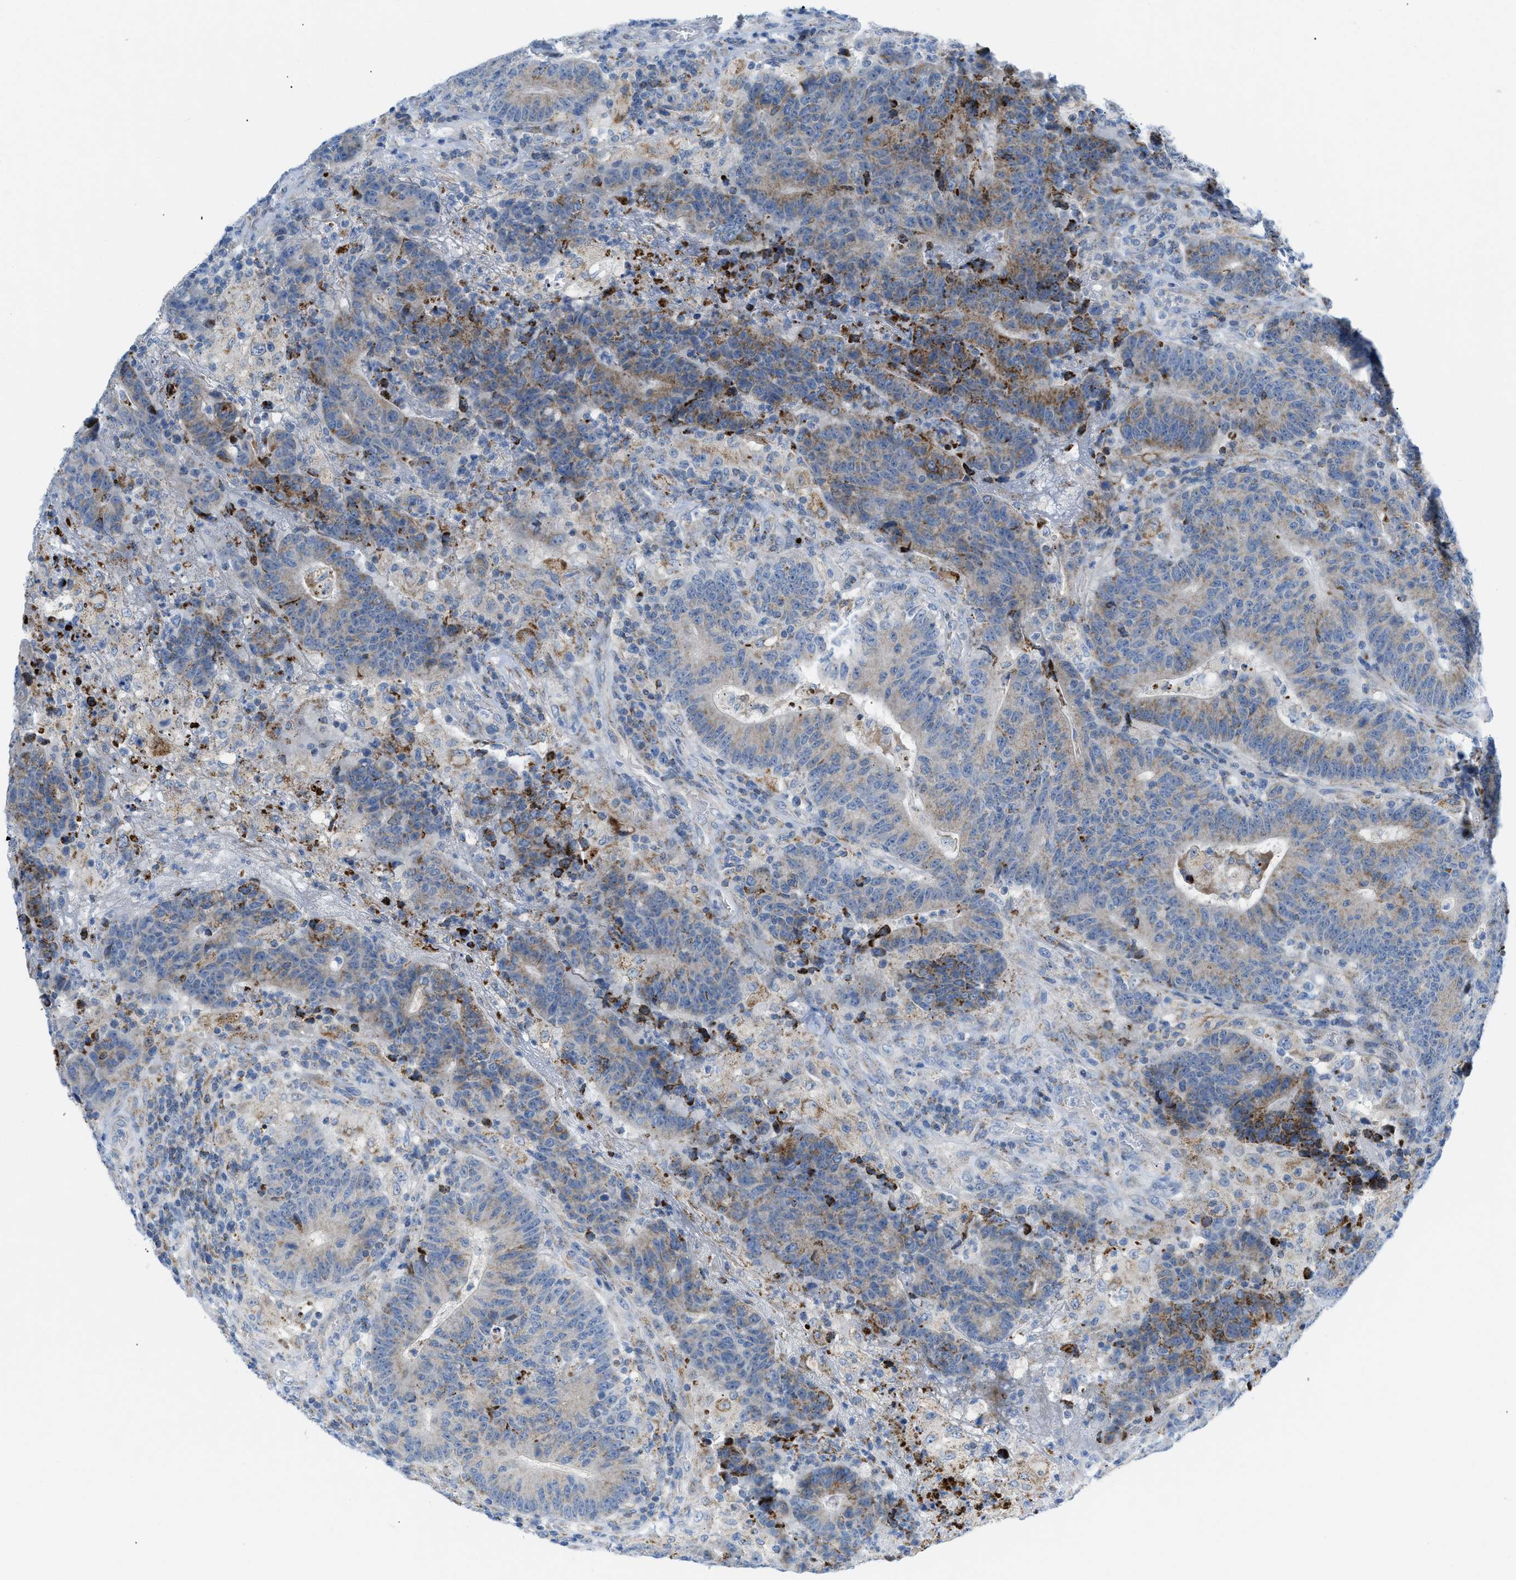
{"staining": {"intensity": "moderate", "quantity": "25%-75%", "location": "cytoplasmic/membranous"}, "tissue": "colorectal cancer", "cell_type": "Tumor cells", "image_type": "cancer", "snomed": [{"axis": "morphology", "description": "Normal tissue, NOS"}, {"axis": "morphology", "description": "Adenocarcinoma, NOS"}, {"axis": "topography", "description": "Colon"}], "caption": "Immunohistochemical staining of colorectal adenocarcinoma demonstrates moderate cytoplasmic/membranous protein staining in approximately 25%-75% of tumor cells. (DAB (3,3'-diaminobenzidine) IHC, brown staining for protein, blue staining for nuclei).", "gene": "RBBP9", "patient": {"sex": "female", "age": 75}}